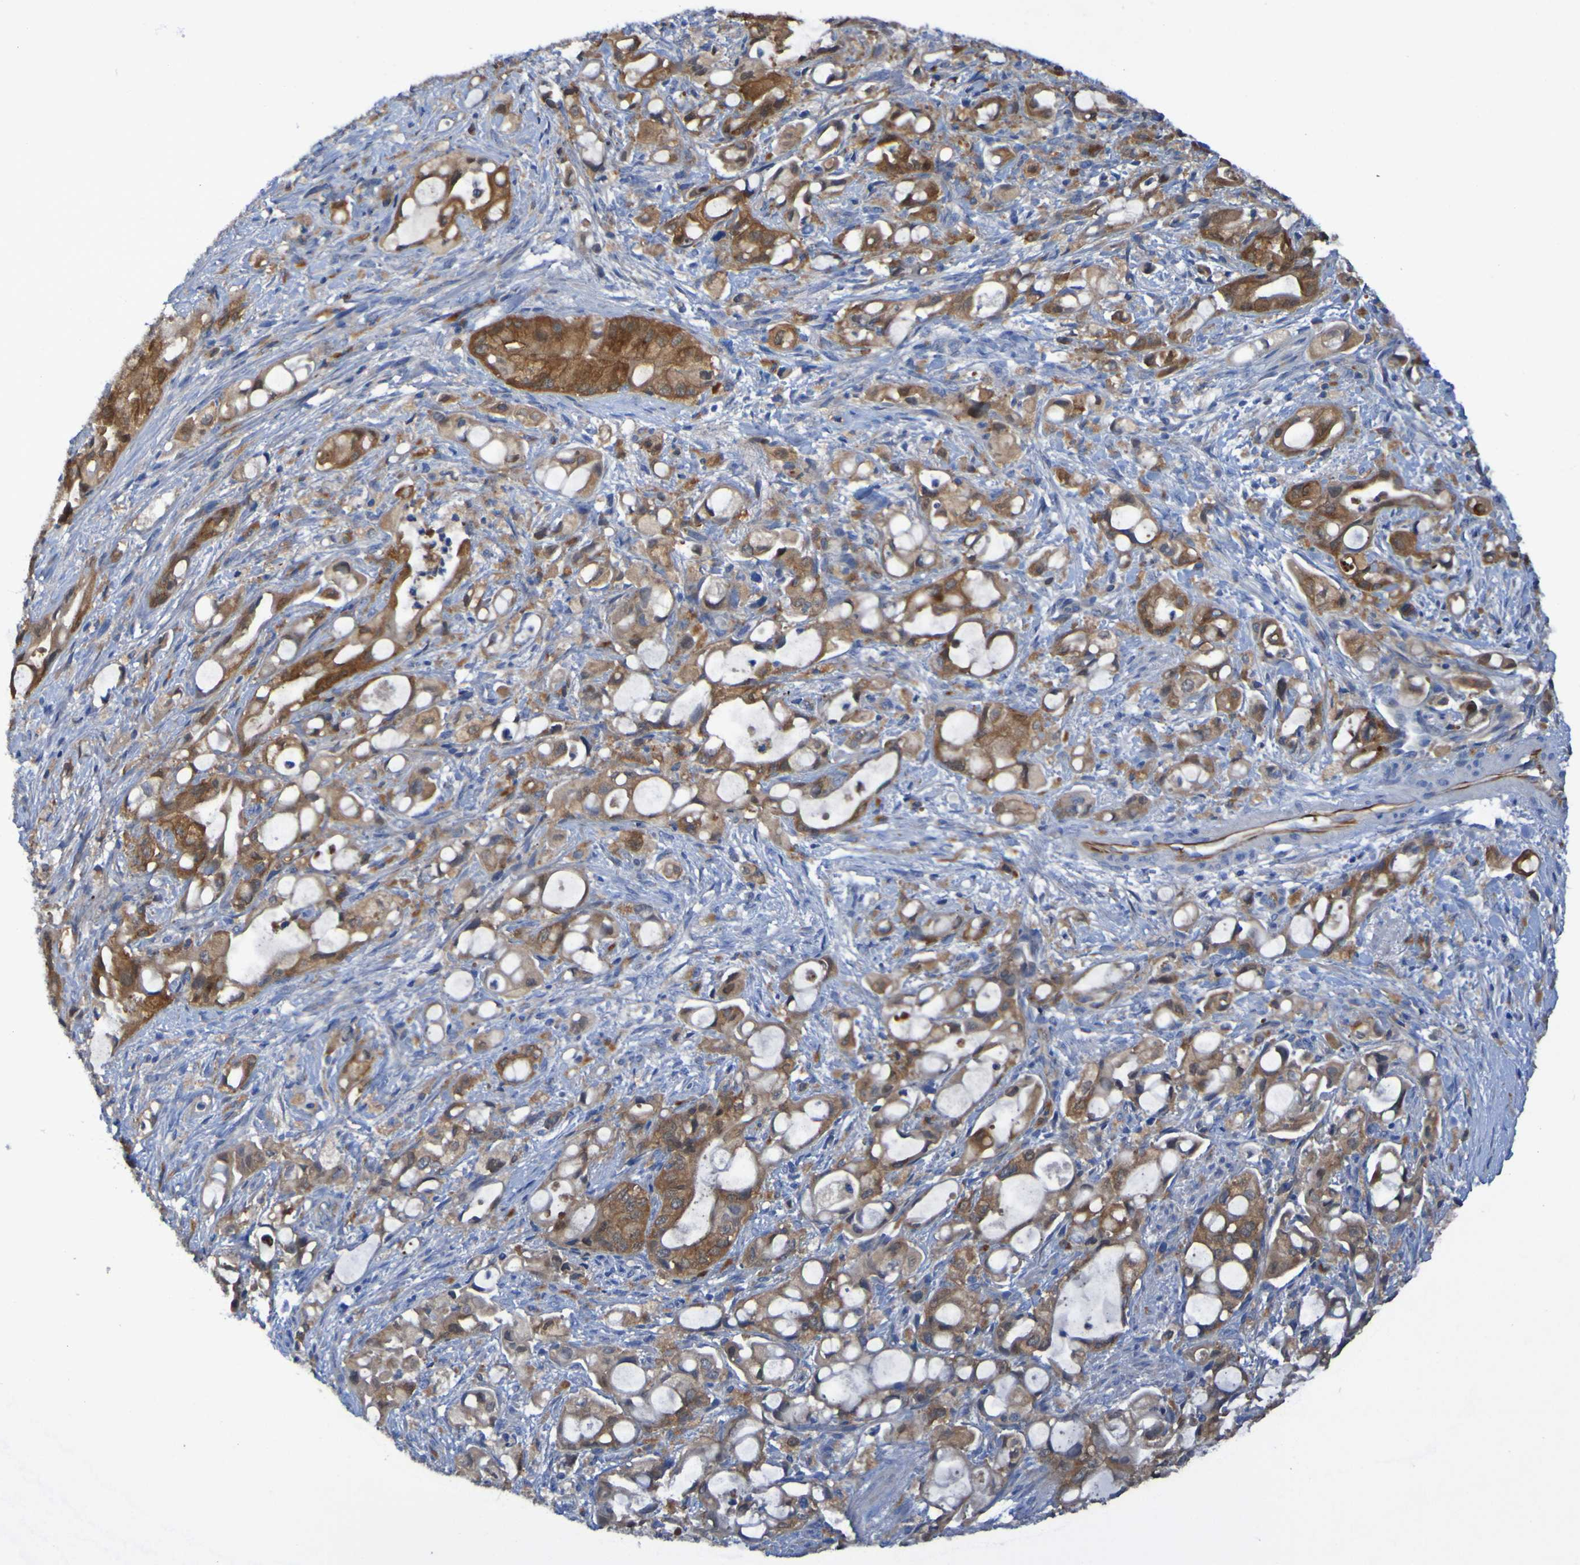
{"staining": {"intensity": "moderate", "quantity": ">75%", "location": "cytoplasmic/membranous"}, "tissue": "pancreatic cancer", "cell_type": "Tumor cells", "image_type": "cancer", "snomed": [{"axis": "morphology", "description": "Adenocarcinoma, NOS"}, {"axis": "topography", "description": "Pancreas"}], "caption": "Moderate cytoplasmic/membranous protein positivity is appreciated in approximately >75% of tumor cells in pancreatic adenocarcinoma. (Brightfield microscopy of DAB IHC at high magnification).", "gene": "ARHGEF16", "patient": {"sex": "male", "age": 79}}